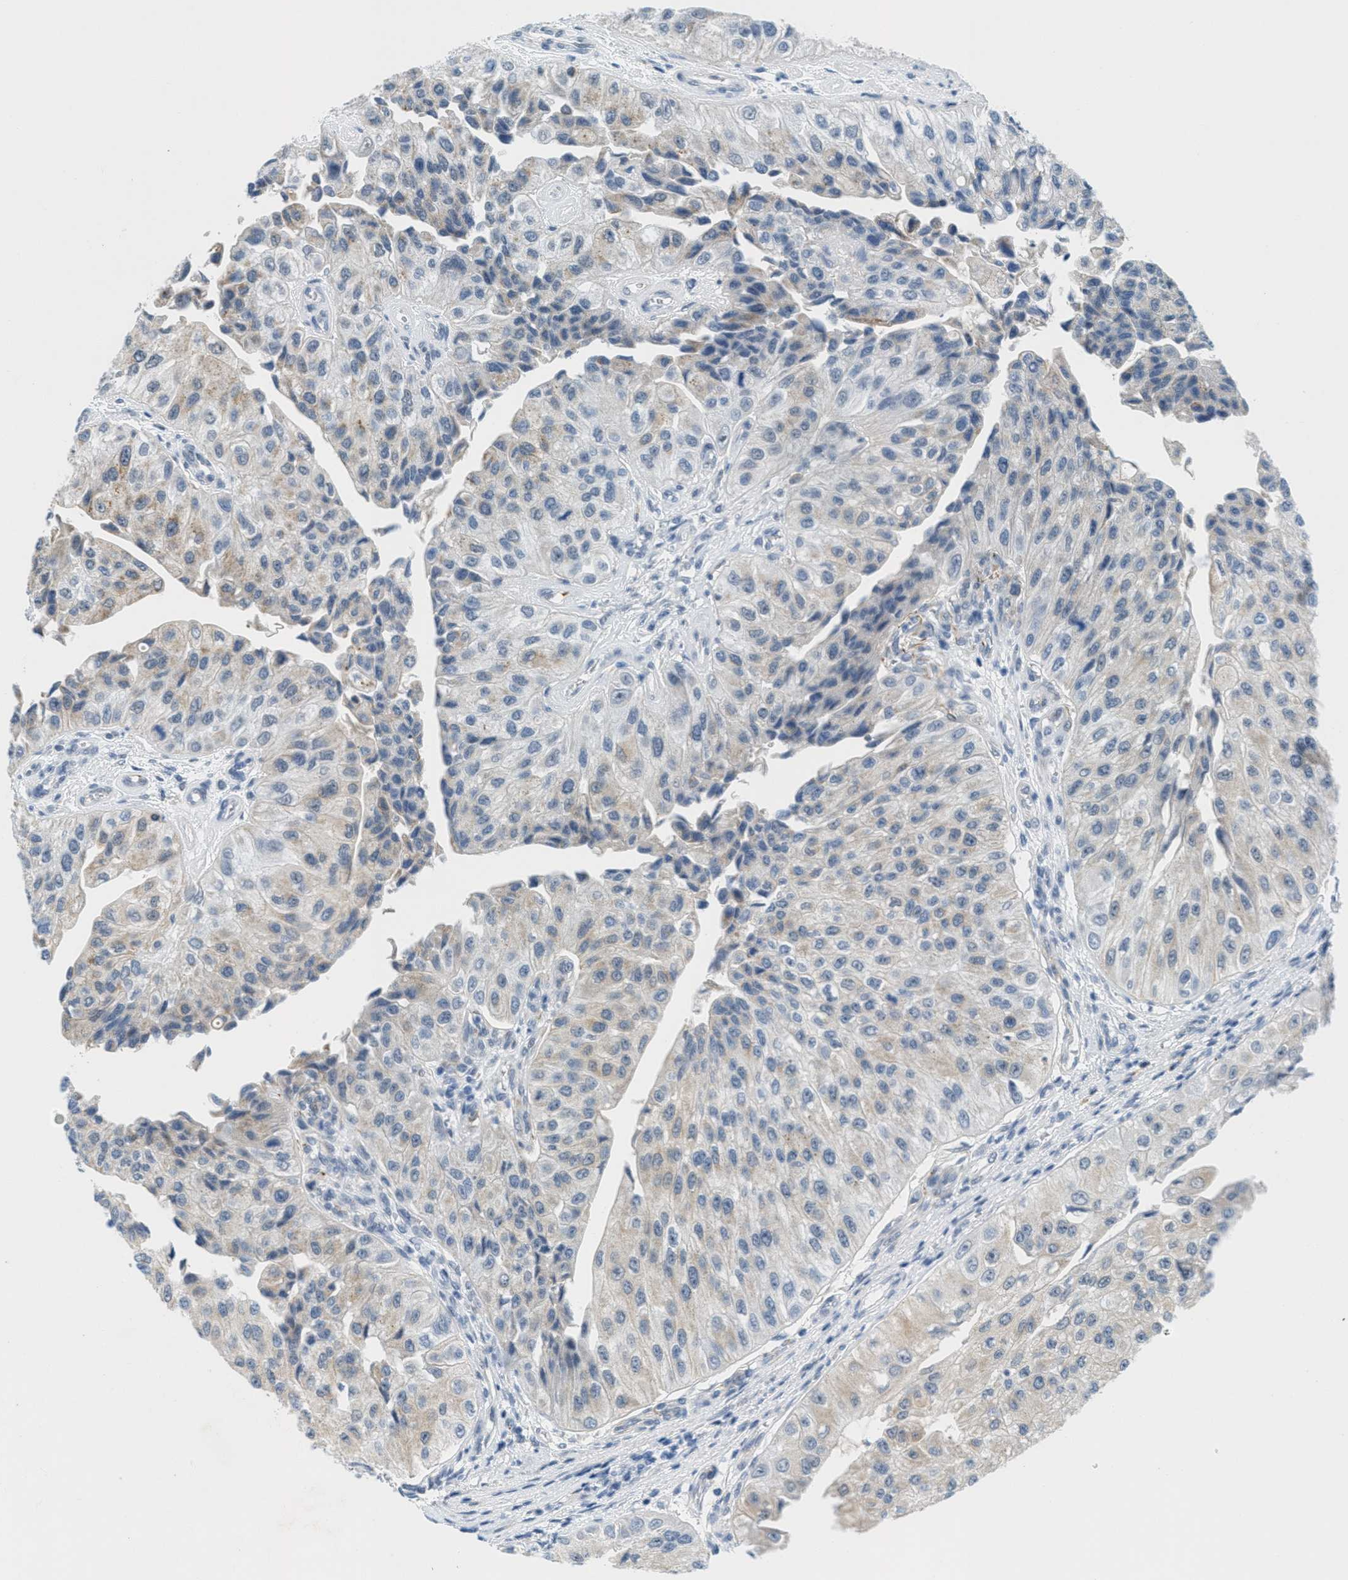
{"staining": {"intensity": "weak", "quantity": "<25%", "location": "cytoplasmic/membranous"}, "tissue": "urothelial cancer", "cell_type": "Tumor cells", "image_type": "cancer", "snomed": [{"axis": "morphology", "description": "Urothelial carcinoma, High grade"}, {"axis": "topography", "description": "Kidney"}, {"axis": "topography", "description": "Urinary bladder"}], "caption": "A high-resolution image shows immunohistochemistry staining of high-grade urothelial carcinoma, which shows no significant staining in tumor cells.", "gene": "HS3ST2", "patient": {"sex": "male", "age": 77}}